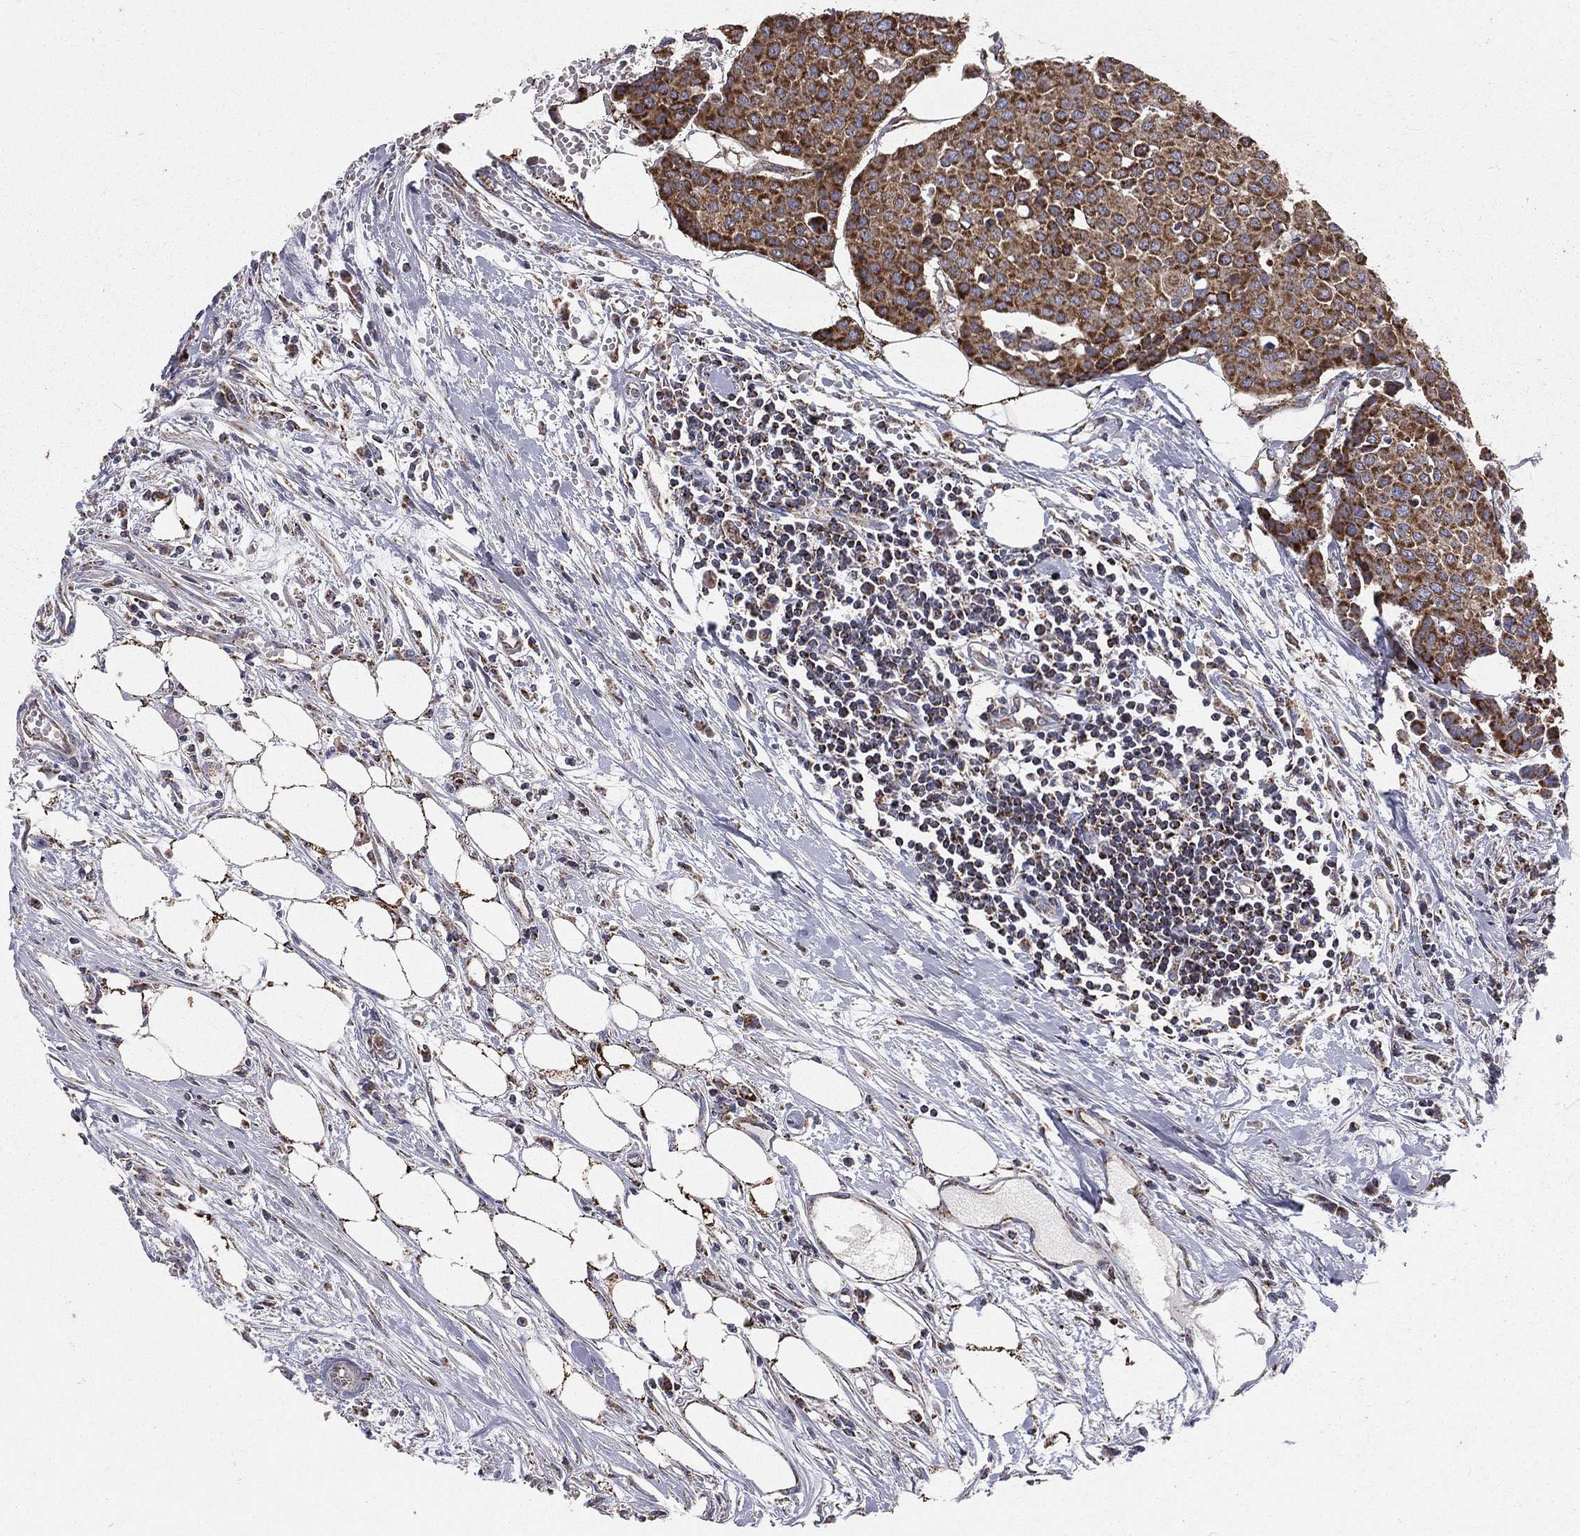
{"staining": {"intensity": "strong", "quantity": ">75%", "location": "cytoplasmic/membranous"}, "tissue": "carcinoid", "cell_type": "Tumor cells", "image_type": "cancer", "snomed": [{"axis": "morphology", "description": "Carcinoid, malignant, NOS"}, {"axis": "topography", "description": "Colon"}], "caption": "DAB (3,3'-diaminobenzidine) immunohistochemical staining of human carcinoid shows strong cytoplasmic/membranous protein staining in approximately >75% of tumor cells.", "gene": "HADH", "patient": {"sex": "male", "age": 81}}